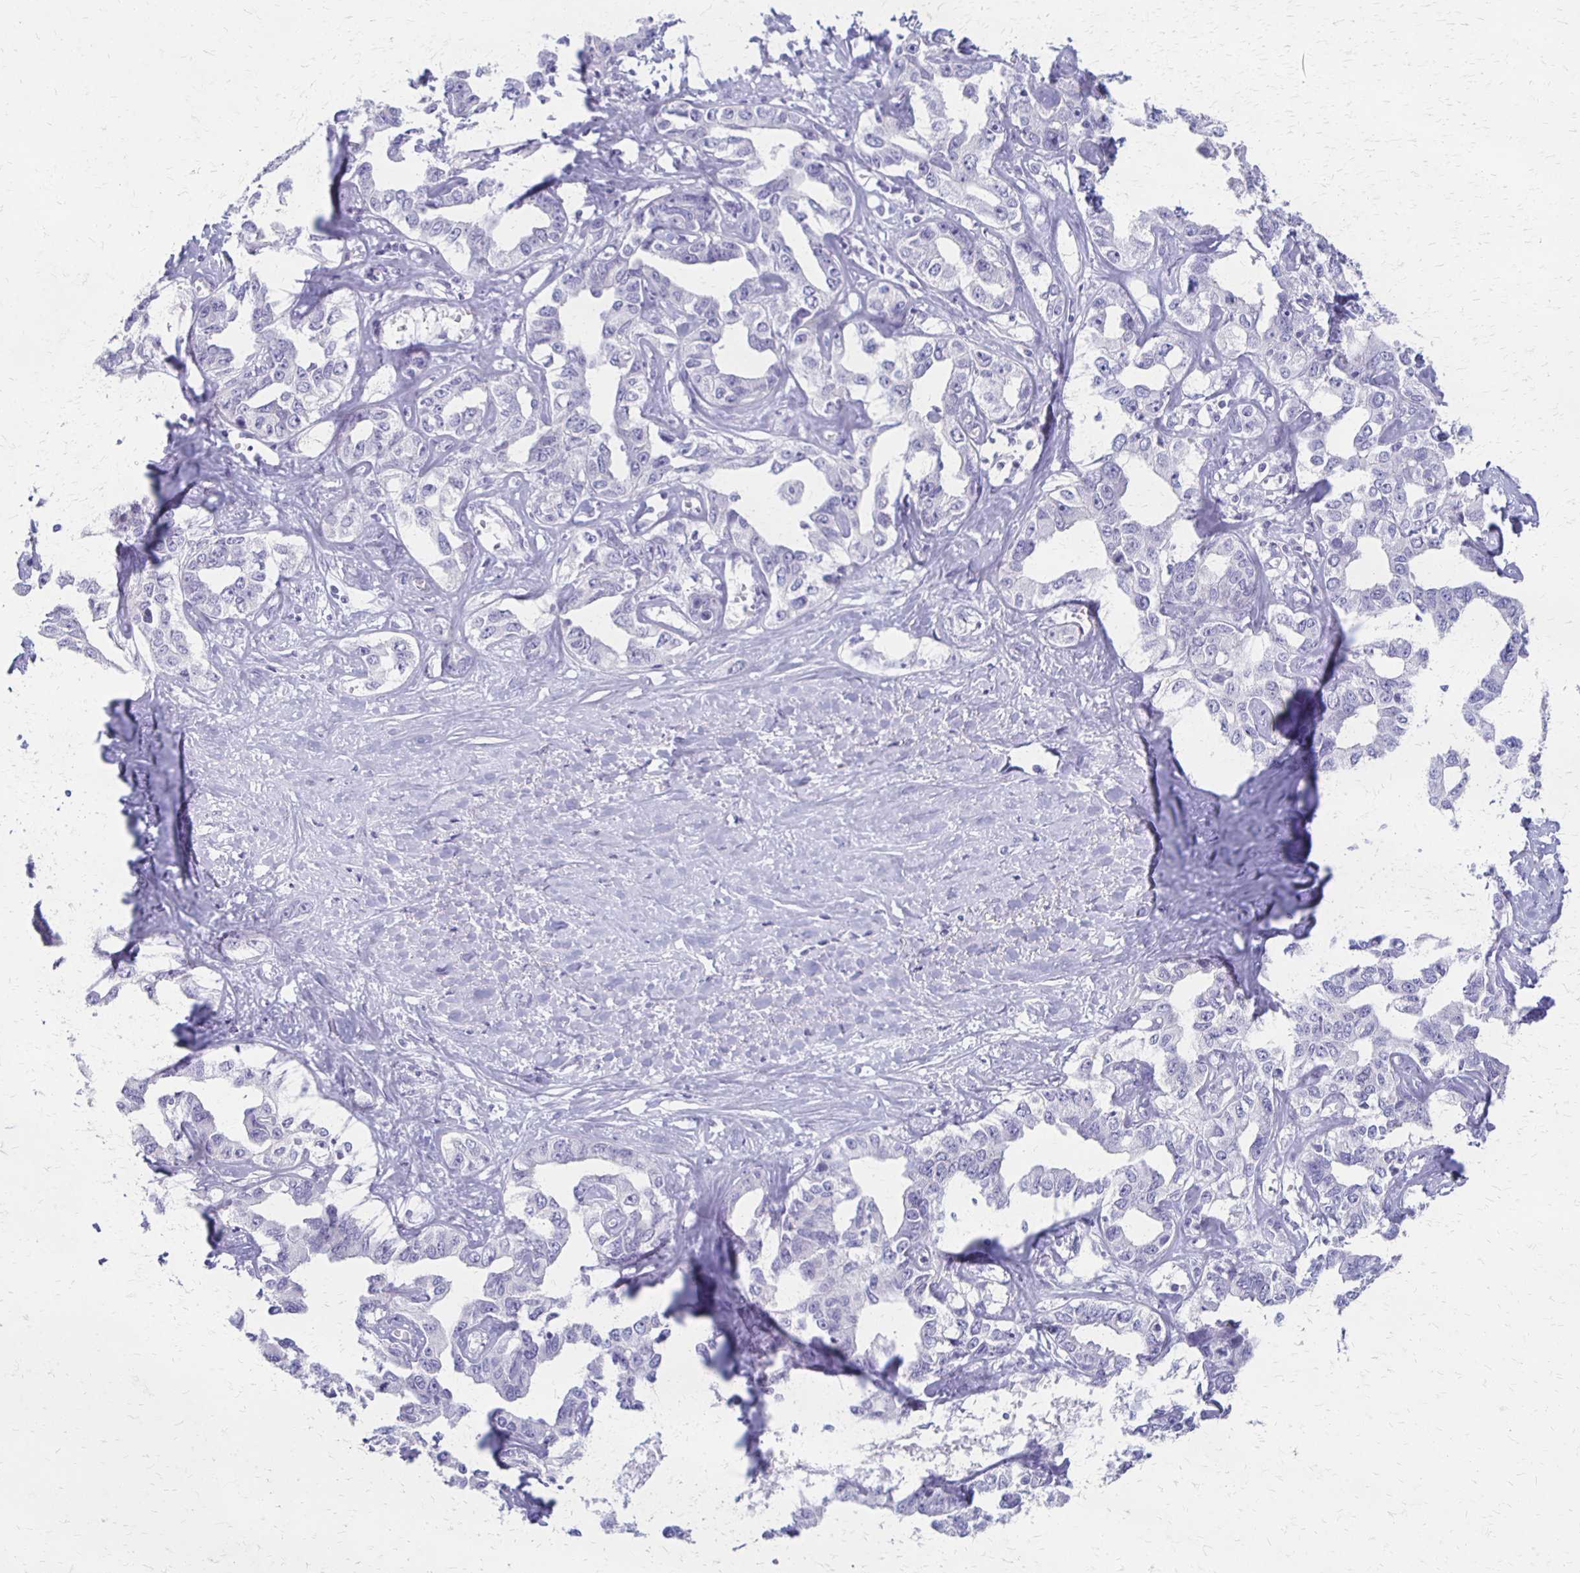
{"staining": {"intensity": "negative", "quantity": "none", "location": "none"}, "tissue": "liver cancer", "cell_type": "Tumor cells", "image_type": "cancer", "snomed": [{"axis": "morphology", "description": "Cholangiocarcinoma"}, {"axis": "topography", "description": "Liver"}], "caption": "This image is of liver cancer (cholangiocarcinoma) stained with IHC to label a protein in brown with the nuclei are counter-stained blue. There is no positivity in tumor cells.", "gene": "RHOC", "patient": {"sex": "male", "age": 59}}